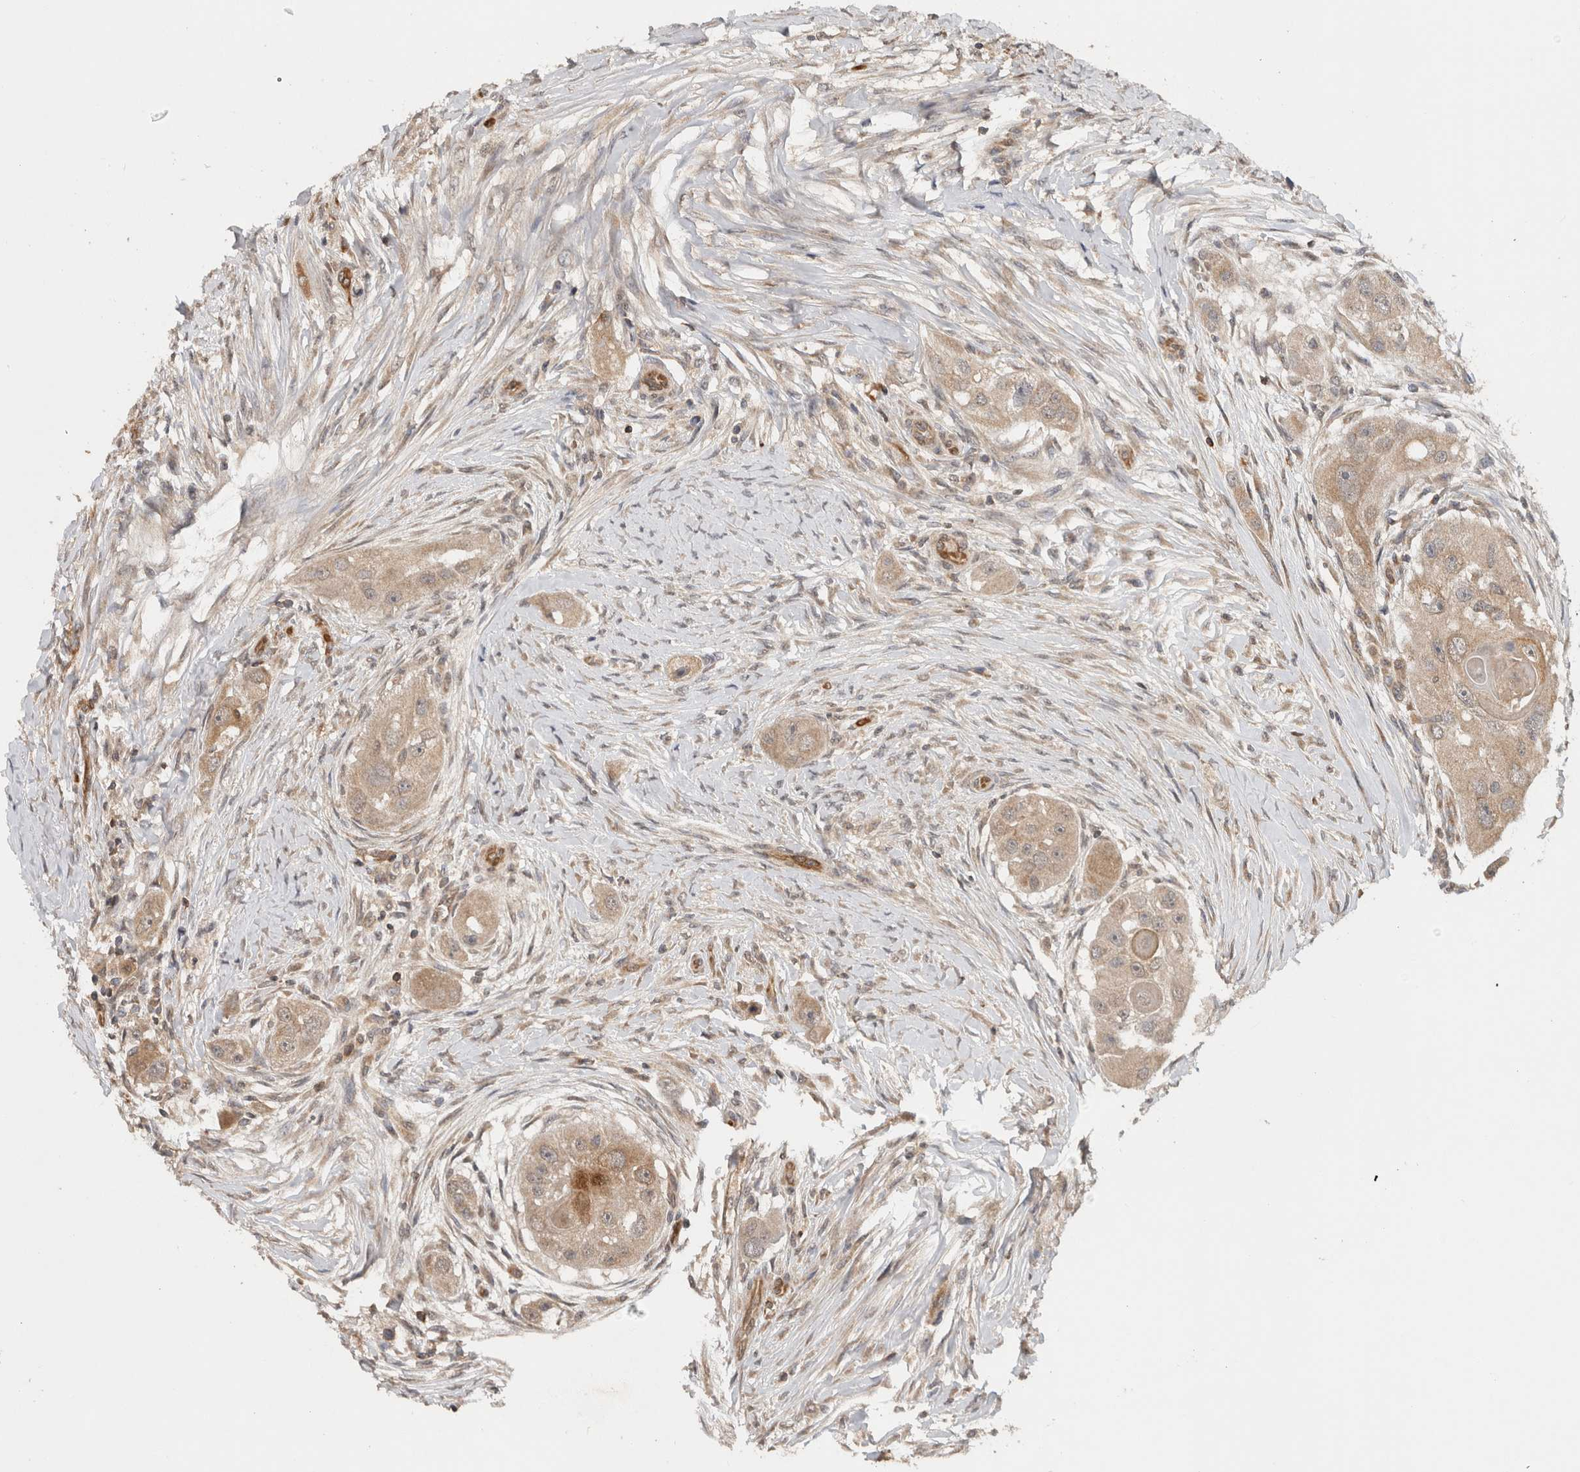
{"staining": {"intensity": "weak", "quantity": "<25%", "location": "cytoplasmic/membranous"}, "tissue": "head and neck cancer", "cell_type": "Tumor cells", "image_type": "cancer", "snomed": [{"axis": "morphology", "description": "Normal tissue, NOS"}, {"axis": "morphology", "description": "Squamous cell carcinoma, NOS"}, {"axis": "topography", "description": "Skeletal muscle"}, {"axis": "topography", "description": "Head-Neck"}], "caption": "The micrograph demonstrates no staining of tumor cells in head and neck cancer.", "gene": "HMOX2", "patient": {"sex": "male", "age": 51}}